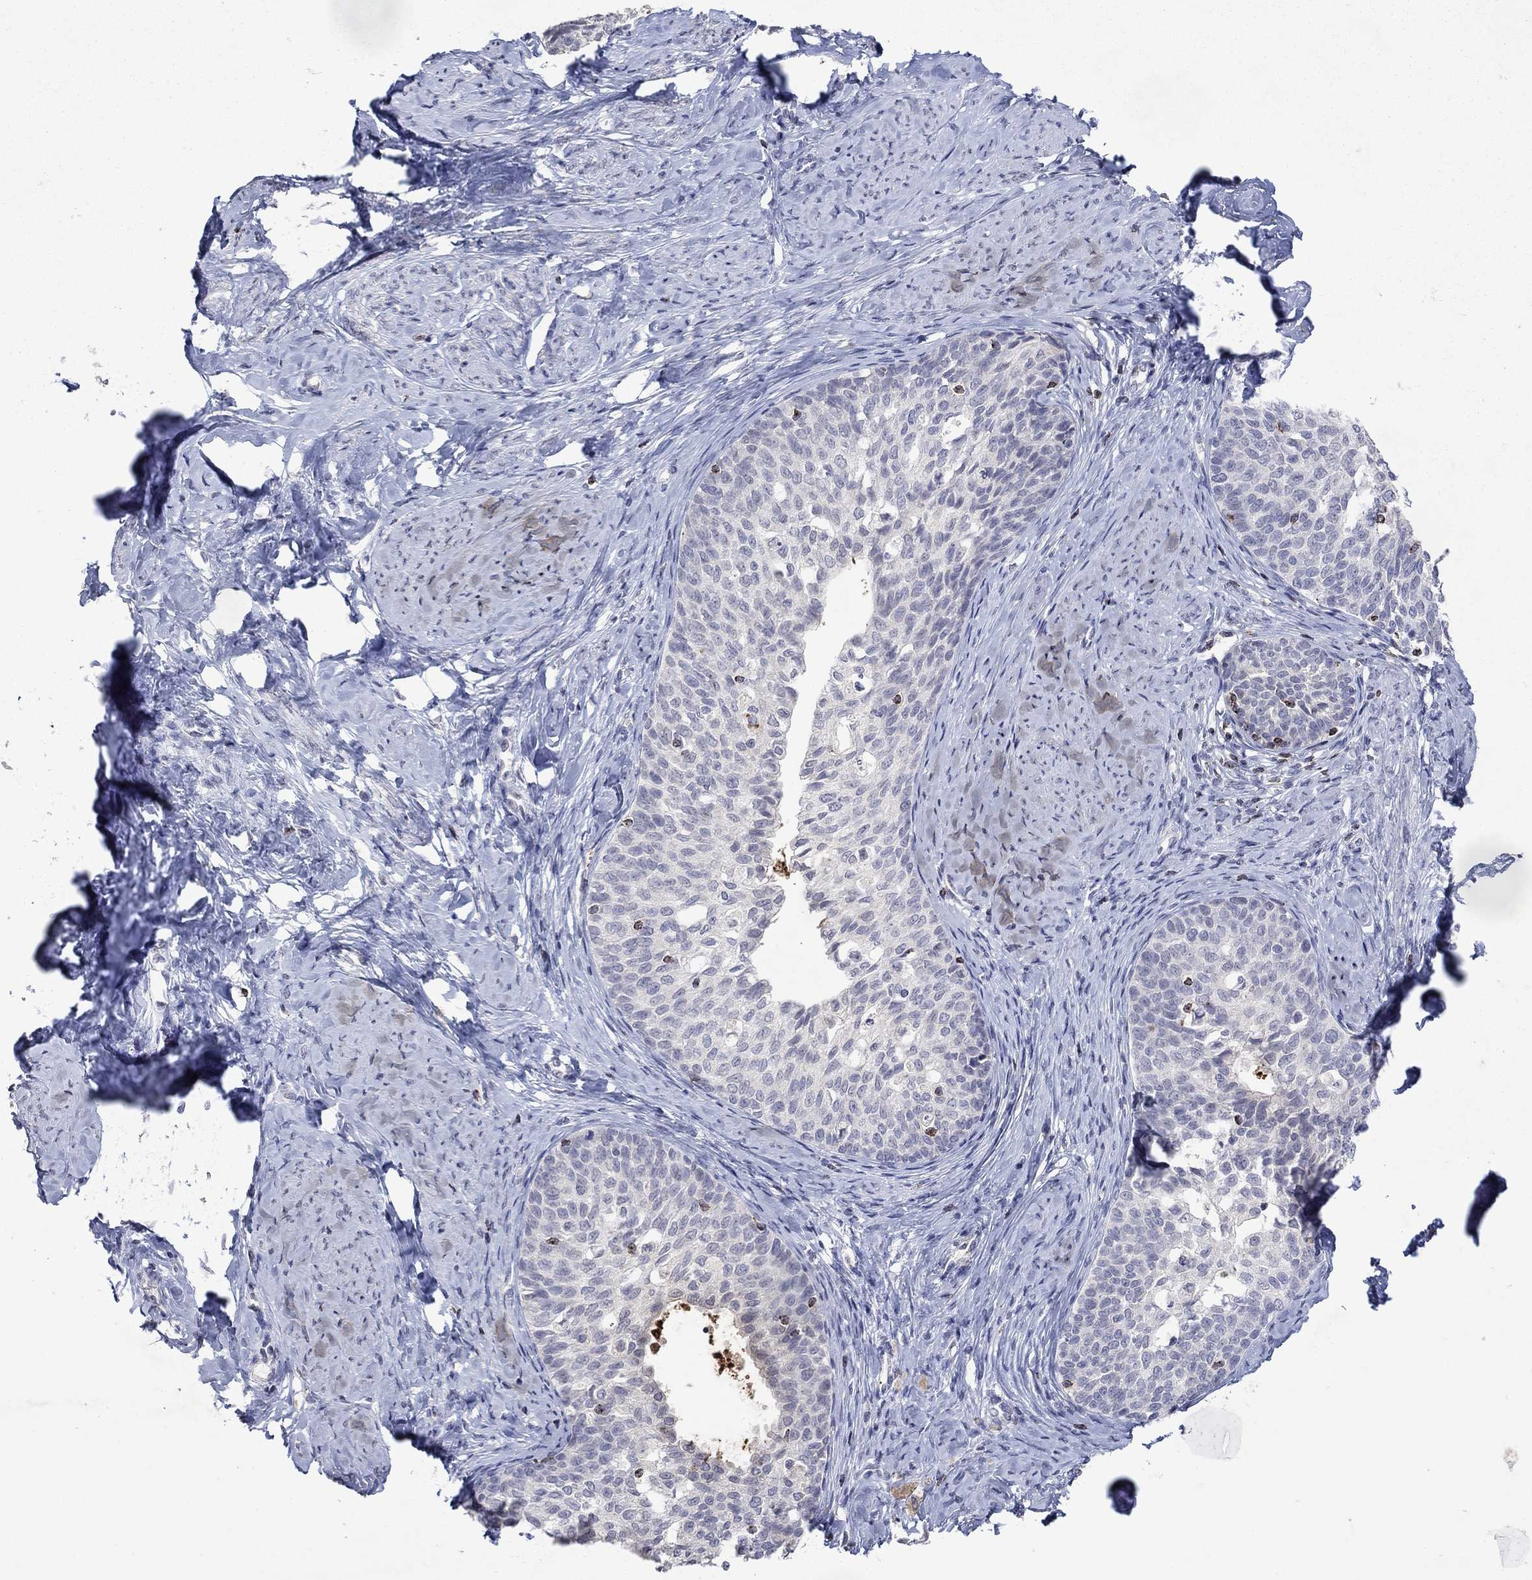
{"staining": {"intensity": "negative", "quantity": "none", "location": "none"}, "tissue": "cervical cancer", "cell_type": "Tumor cells", "image_type": "cancer", "snomed": [{"axis": "morphology", "description": "Squamous cell carcinoma, NOS"}, {"axis": "topography", "description": "Cervix"}], "caption": "This micrograph is of cervical cancer (squamous cell carcinoma) stained with IHC to label a protein in brown with the nuclei are counter-stained blue. There is no positivity in tumor cells. (Brightfield microscopy of DAB immunohistochemistry at high magnification).", "gene": "CCL5", "patient": {"sex": "female", "age": 51}}